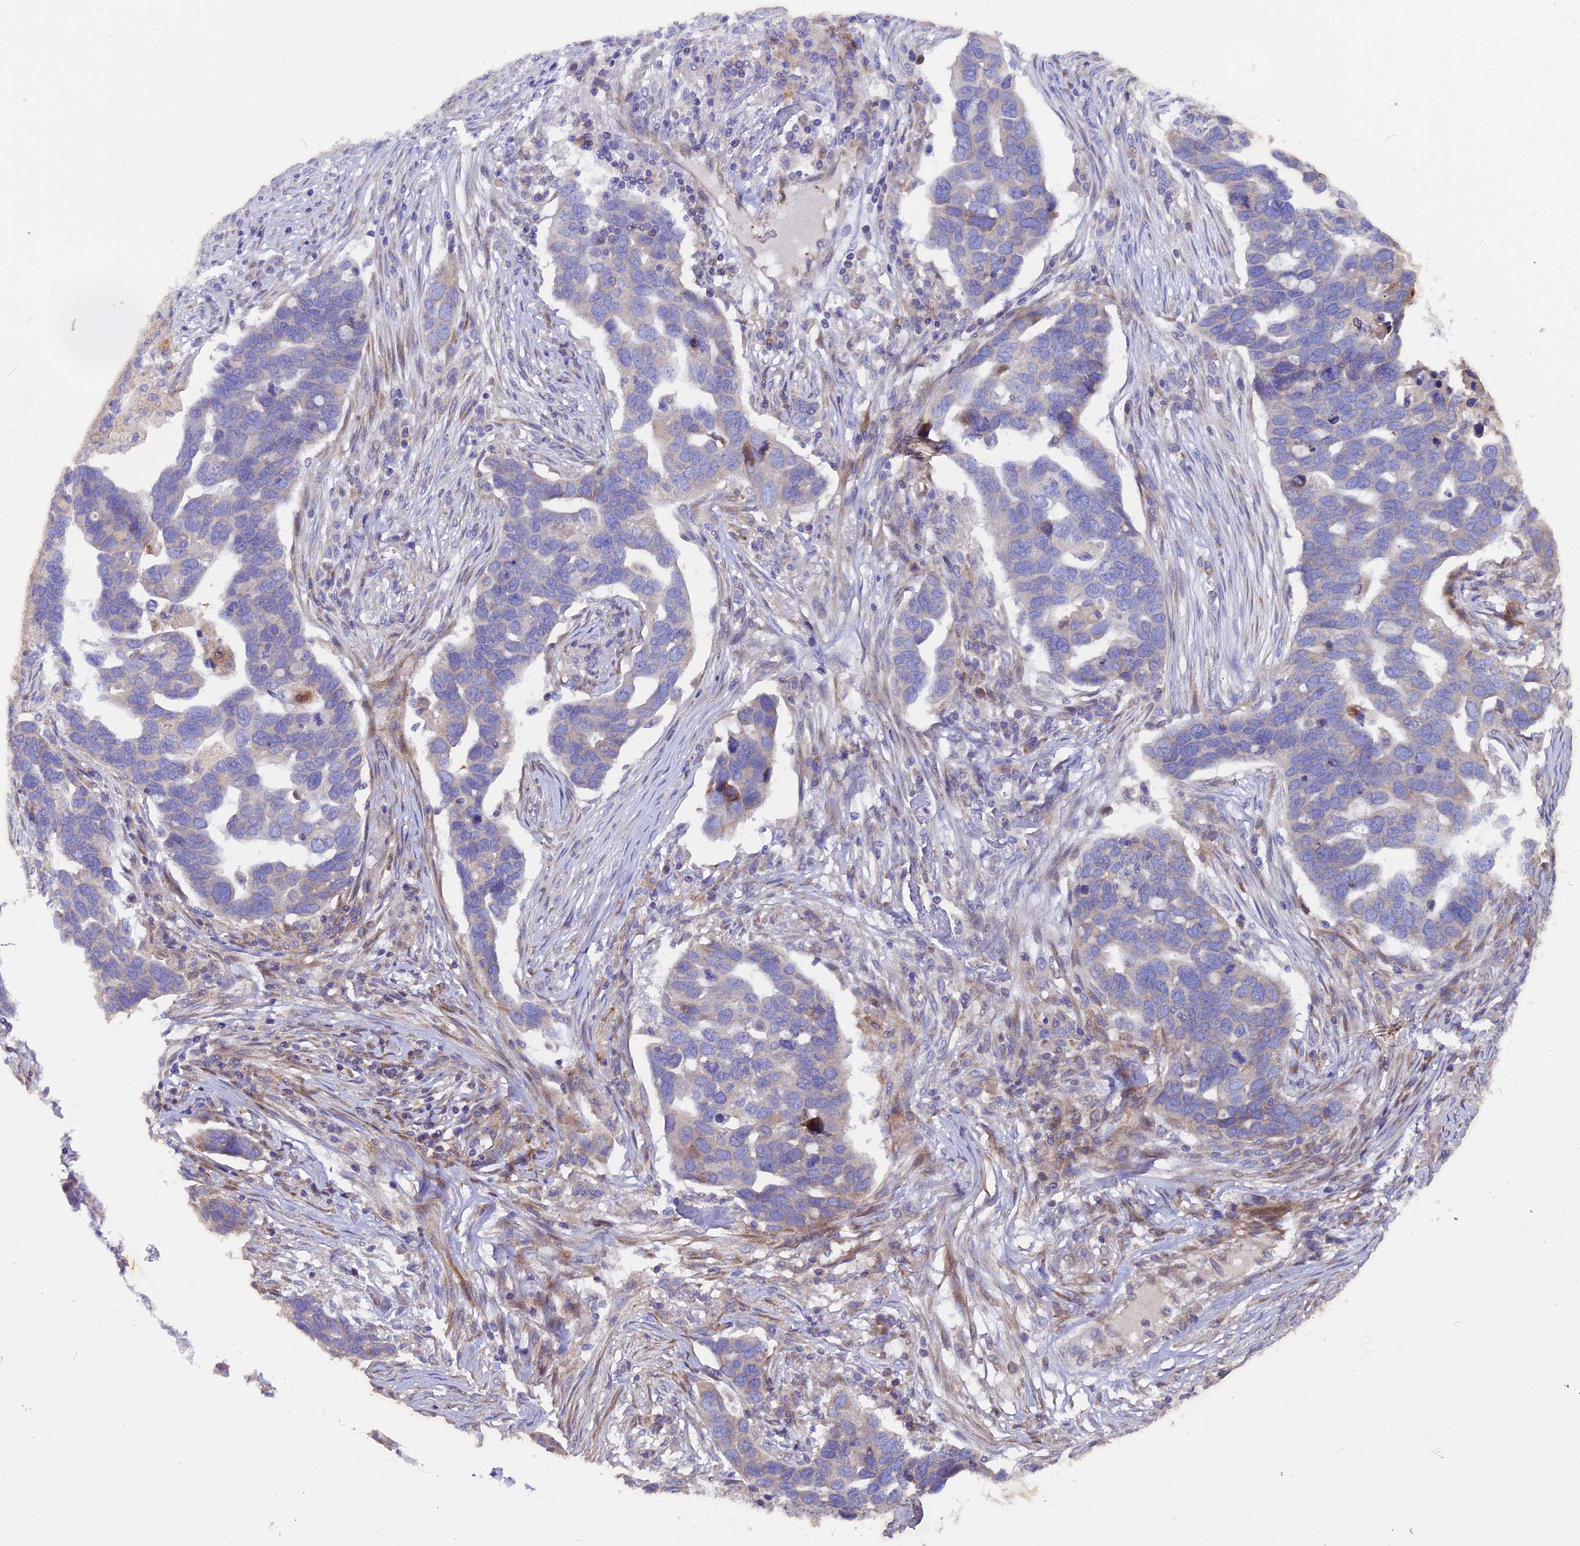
{"staining": {"intensity": "weak", "quantity": "<25%", "location": "cytoplasmic/membranous"}, "tissue": "ovarian cancer", "cell_type": "Tumor cells", "image_type": "cancer", "snomed": [{"axis": "morphology", "description": "Cystadenocarcinoma, serous, NOS"}, {"axis": "topography", "description": "Ovary"}], "caption": "The immunohistochemistry micrograph has no significant staining in tumor cells of ovarian cancer tissue.", "gene": "PIGU", "patient": {"sex": "female", "age": 54}}